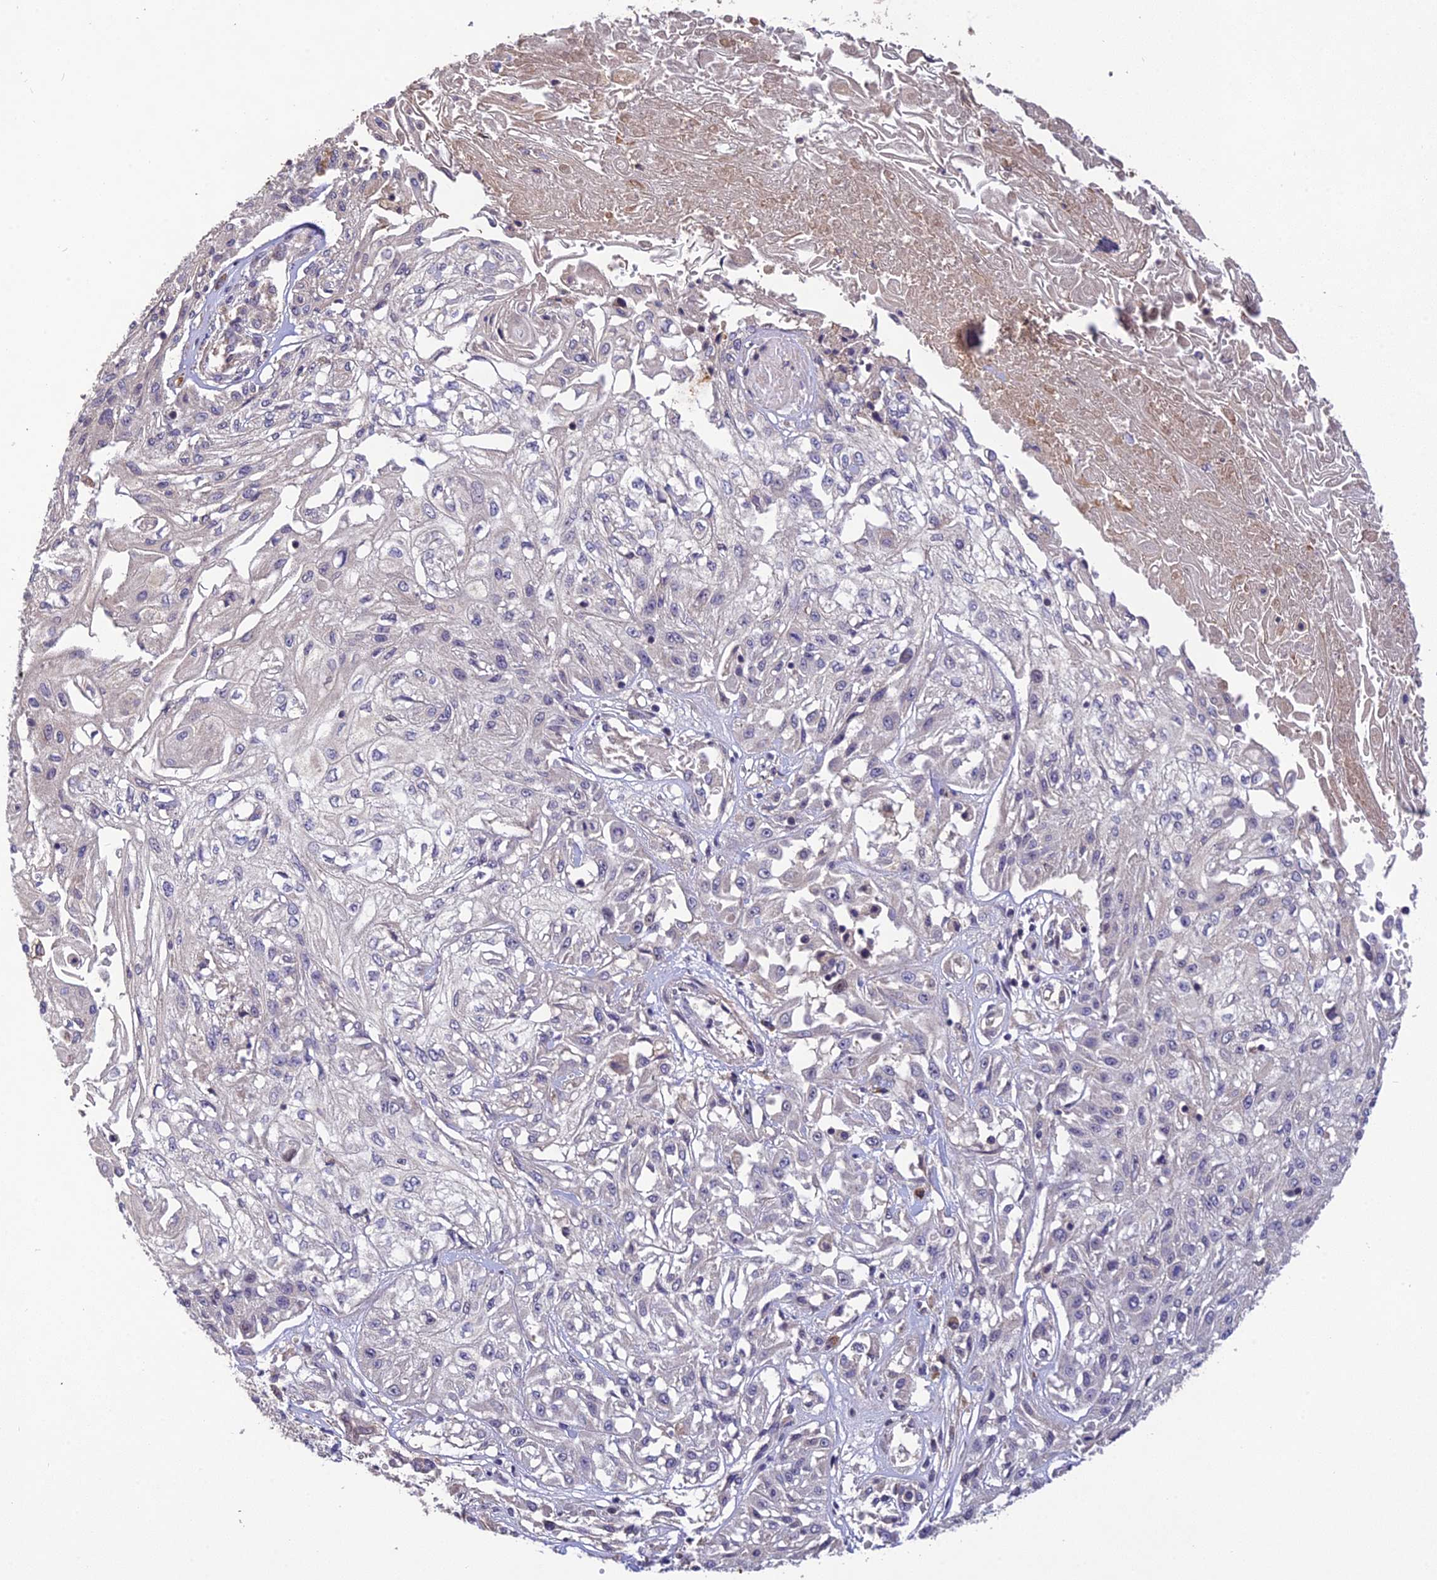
{"staining": {"intensity": "negative", "quantity": "none", "location": "none"}, "tissue": "skin cancer", "cell_type": "Tumor cells", "image_type": "cancer", "snomed": [{"axis": "morphology", "description": "Squamous cell carcinoma, NOS"}, {"axis": "morphology", "description": "Squamous cell carcinoma, metastatic, NOS"}, {"axis": "topography", "description": "Skin"}, {"axis": "topography", "description": "Lymph node"}], "caption": "Tumor cells are negative for protein expression in human skin metastatic squamous cell carcinoma.", "gene": "DENND5B", "patient": {"sex": "male", "age": 75}}